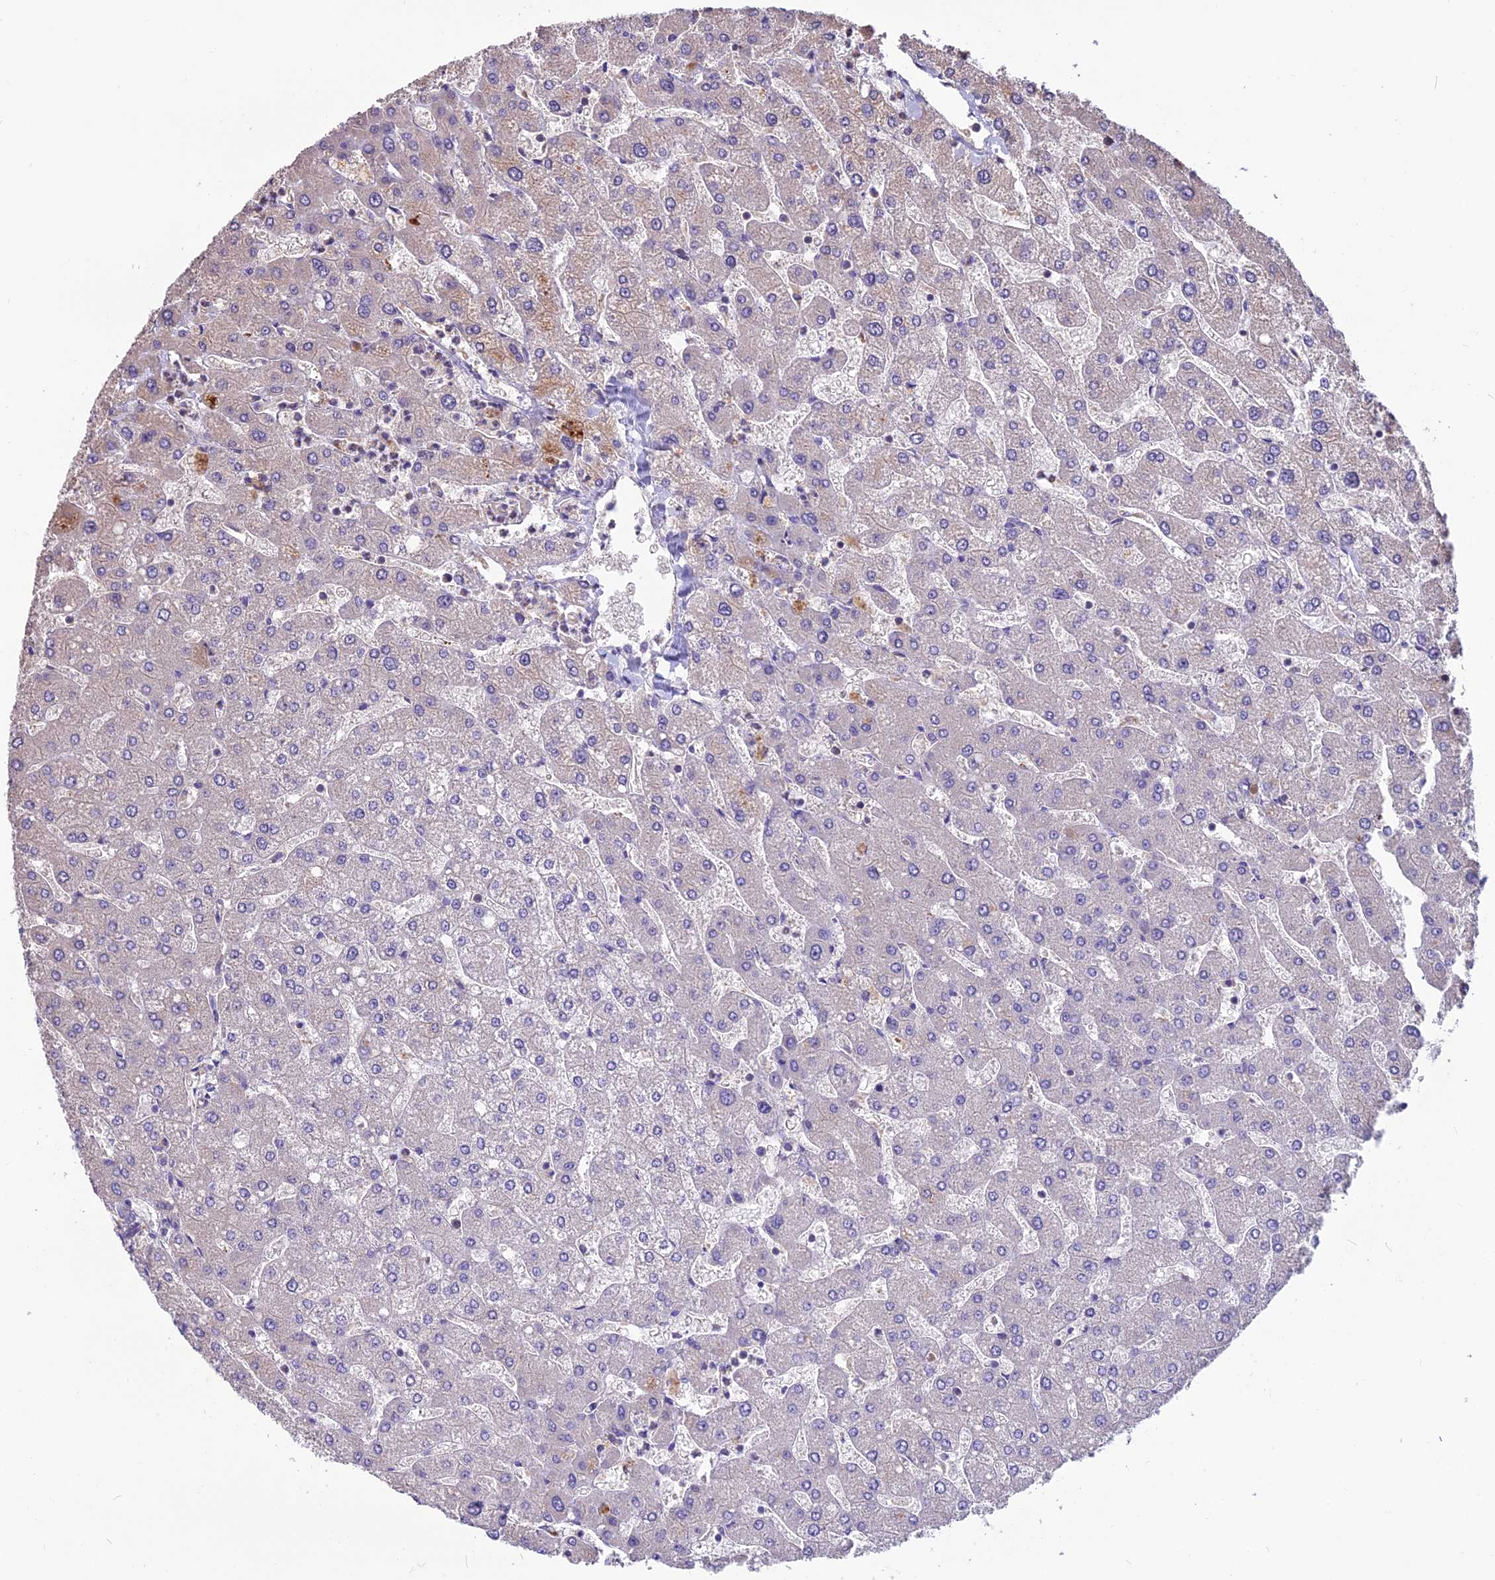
{"staining": {"intensity": "negative", "quantity": "none", "location": "none"}, "tissue": "liver", "cell_type": "Cholangiocytes", "image_type": "normal", "snomed": [{"axis": "morphology", "description": "Normal tissue, NOS"}, {"axis": "topography", "description": "Liver"}], "caption": "Human liver stained for a protein using immunohistochemistry (IHC) shows no expression in cholangiocytes.", "gene": "ANO3", "patient": {"sex": "male", "age": 55}}